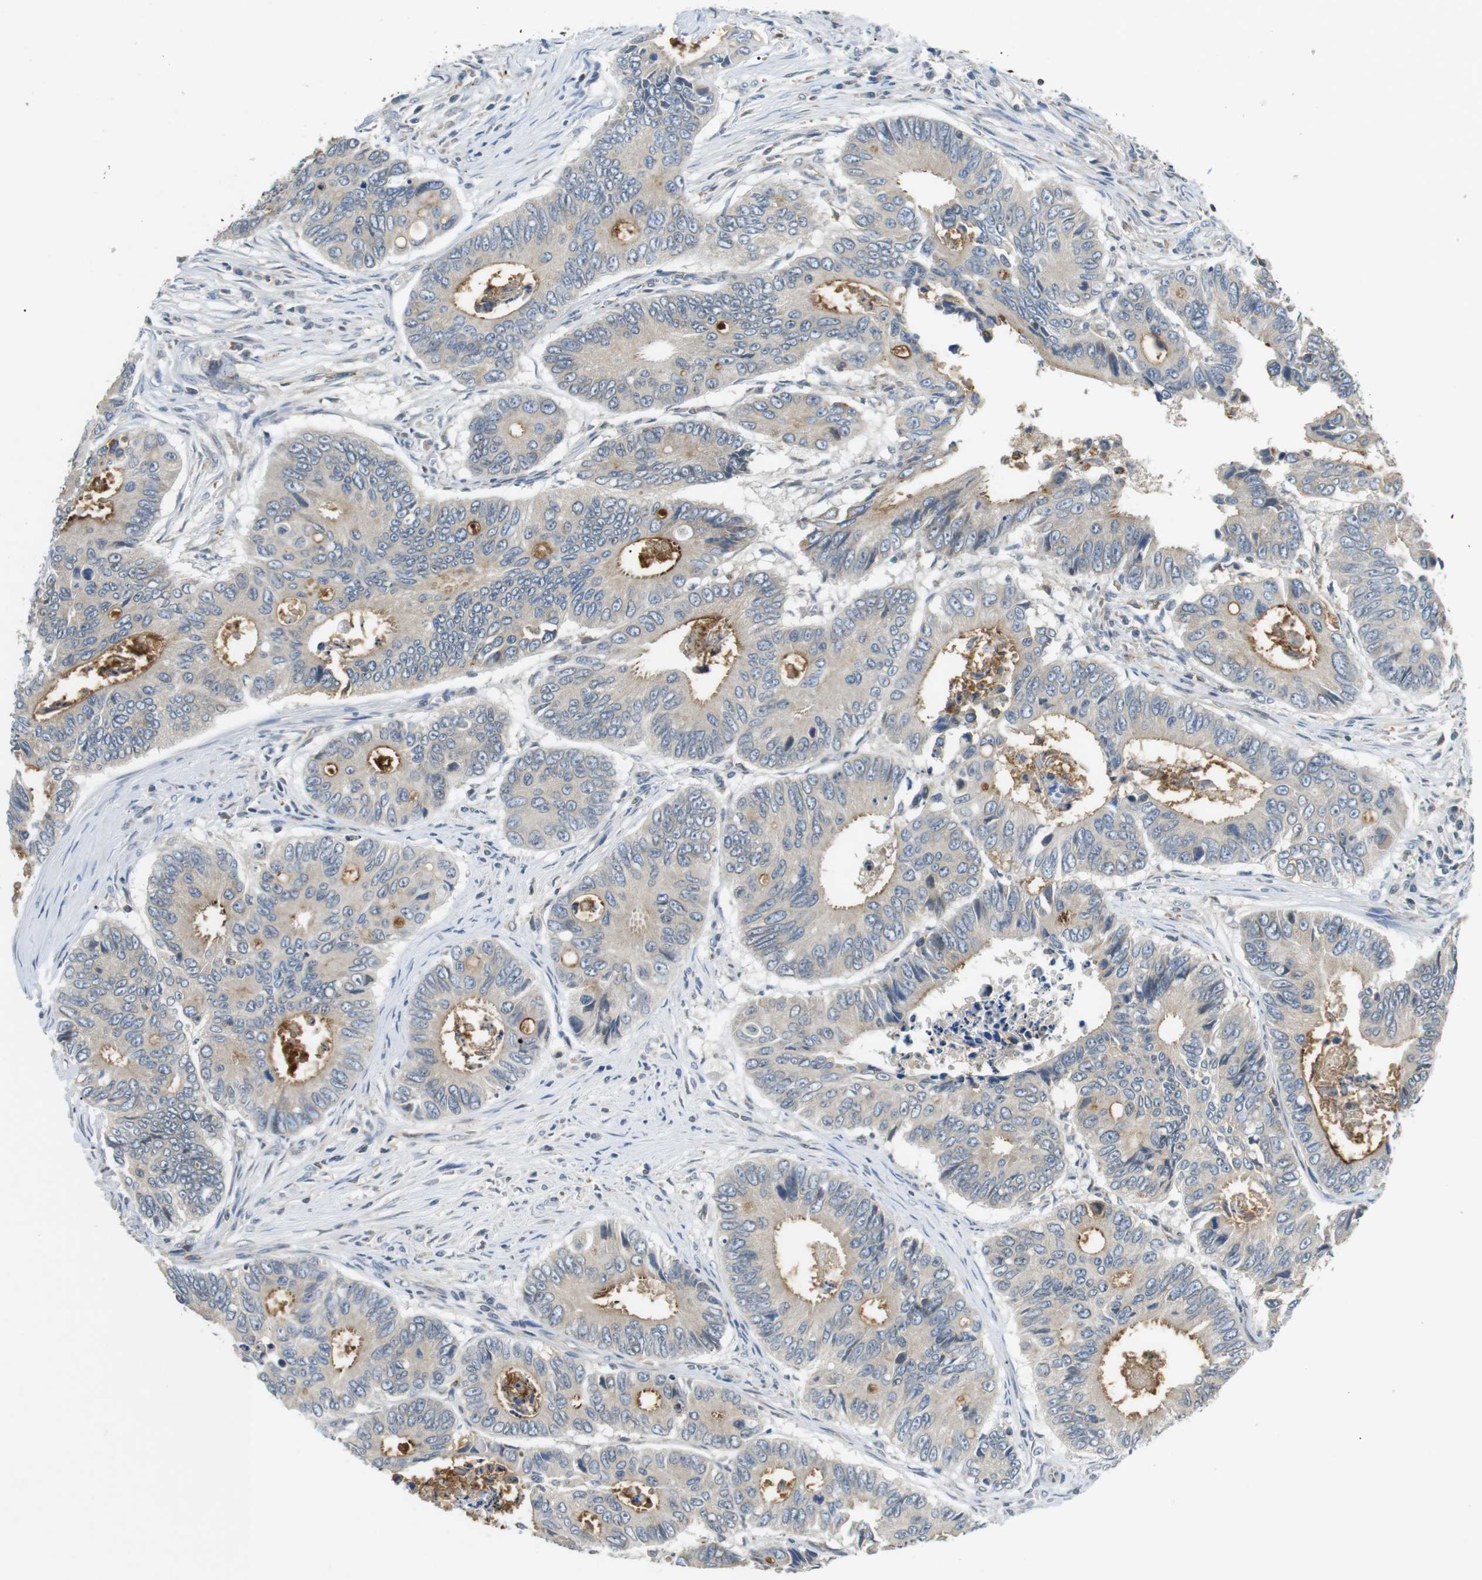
{"staining": {"intensity": "moderate", "quantity": "<25%", "location": "cytoplasmic/membranous"}, "tissue": "colorectal cancer", "cell_type": "Tumor cells", "image_type": "cancer", "snomed": [{"axis": "morphology", "description": "Inflammation, NOS"}, {"axis": "morphology", "description": "Adenocarcinoma, NOS"}, {"axis": "topography", "description": "Colon"}], "caption": "There is low levels of moderate cytoplasmic/membranous staining in tumor cells of colorectal cancer, as demonstrated by immunohistochemical staining (brown color).", "gene": "TMX4", "patient": {"sex": "male", "age": 72}}